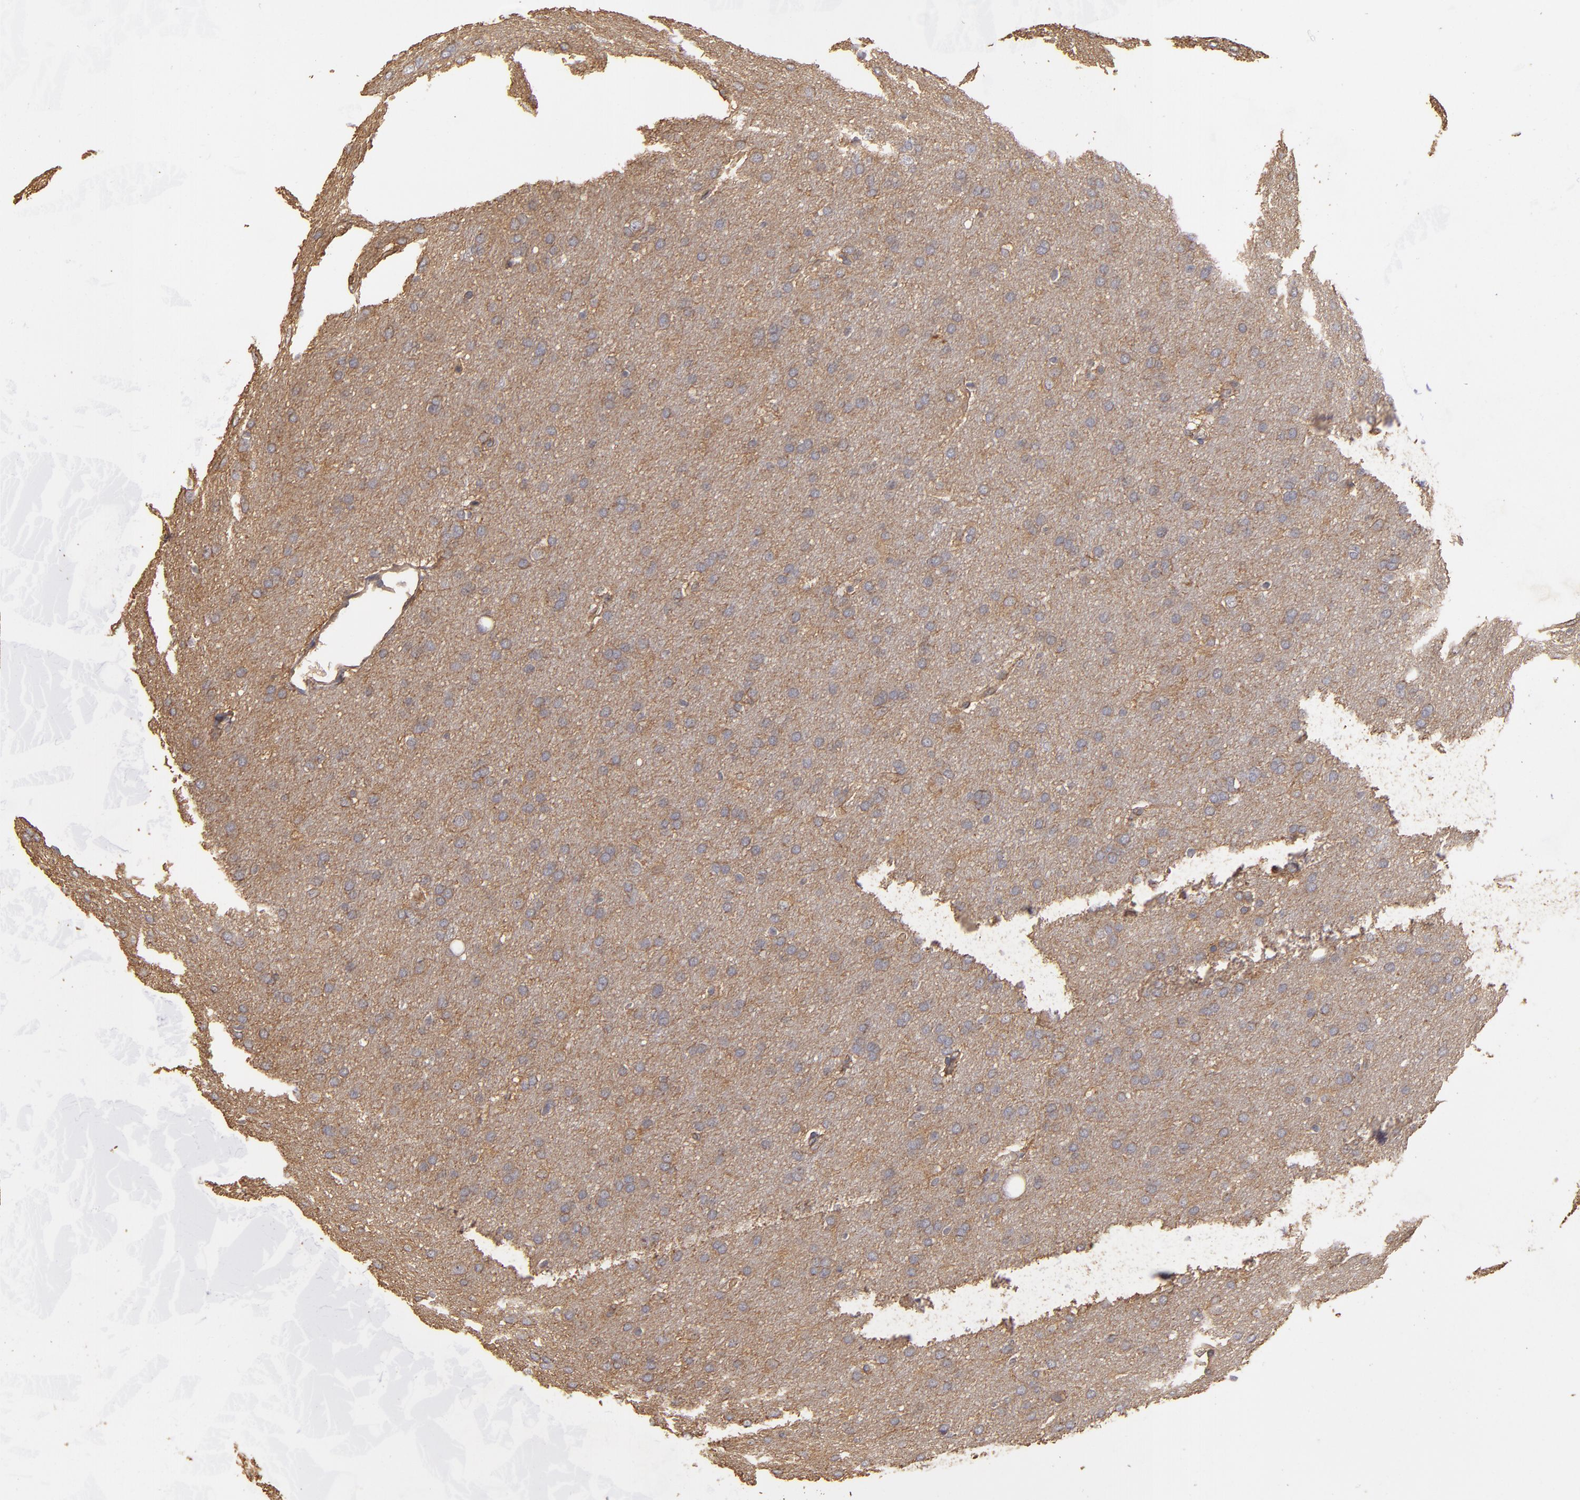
{"staining": {"intensity": "weak", "quantity": "<25%", "location": "cytoplasmic/membranous"}, "tissue": "glioma", "cell_type": "Tumor cells", "image_type": "cancer", "snomed": [{"axis": "morphology", "description": "Glioma, malignant, Low grade"}, {"axis": "topography", "description": "Brain"}], "caption": "High power microscopy micrograph of an immunohistochemistry (IHC) micrograph of malignant glioma (low-grade), revealing no significant staining in tumor cells.", "gene": "DMD", "patient": {"sex": "female", "age": 32}}